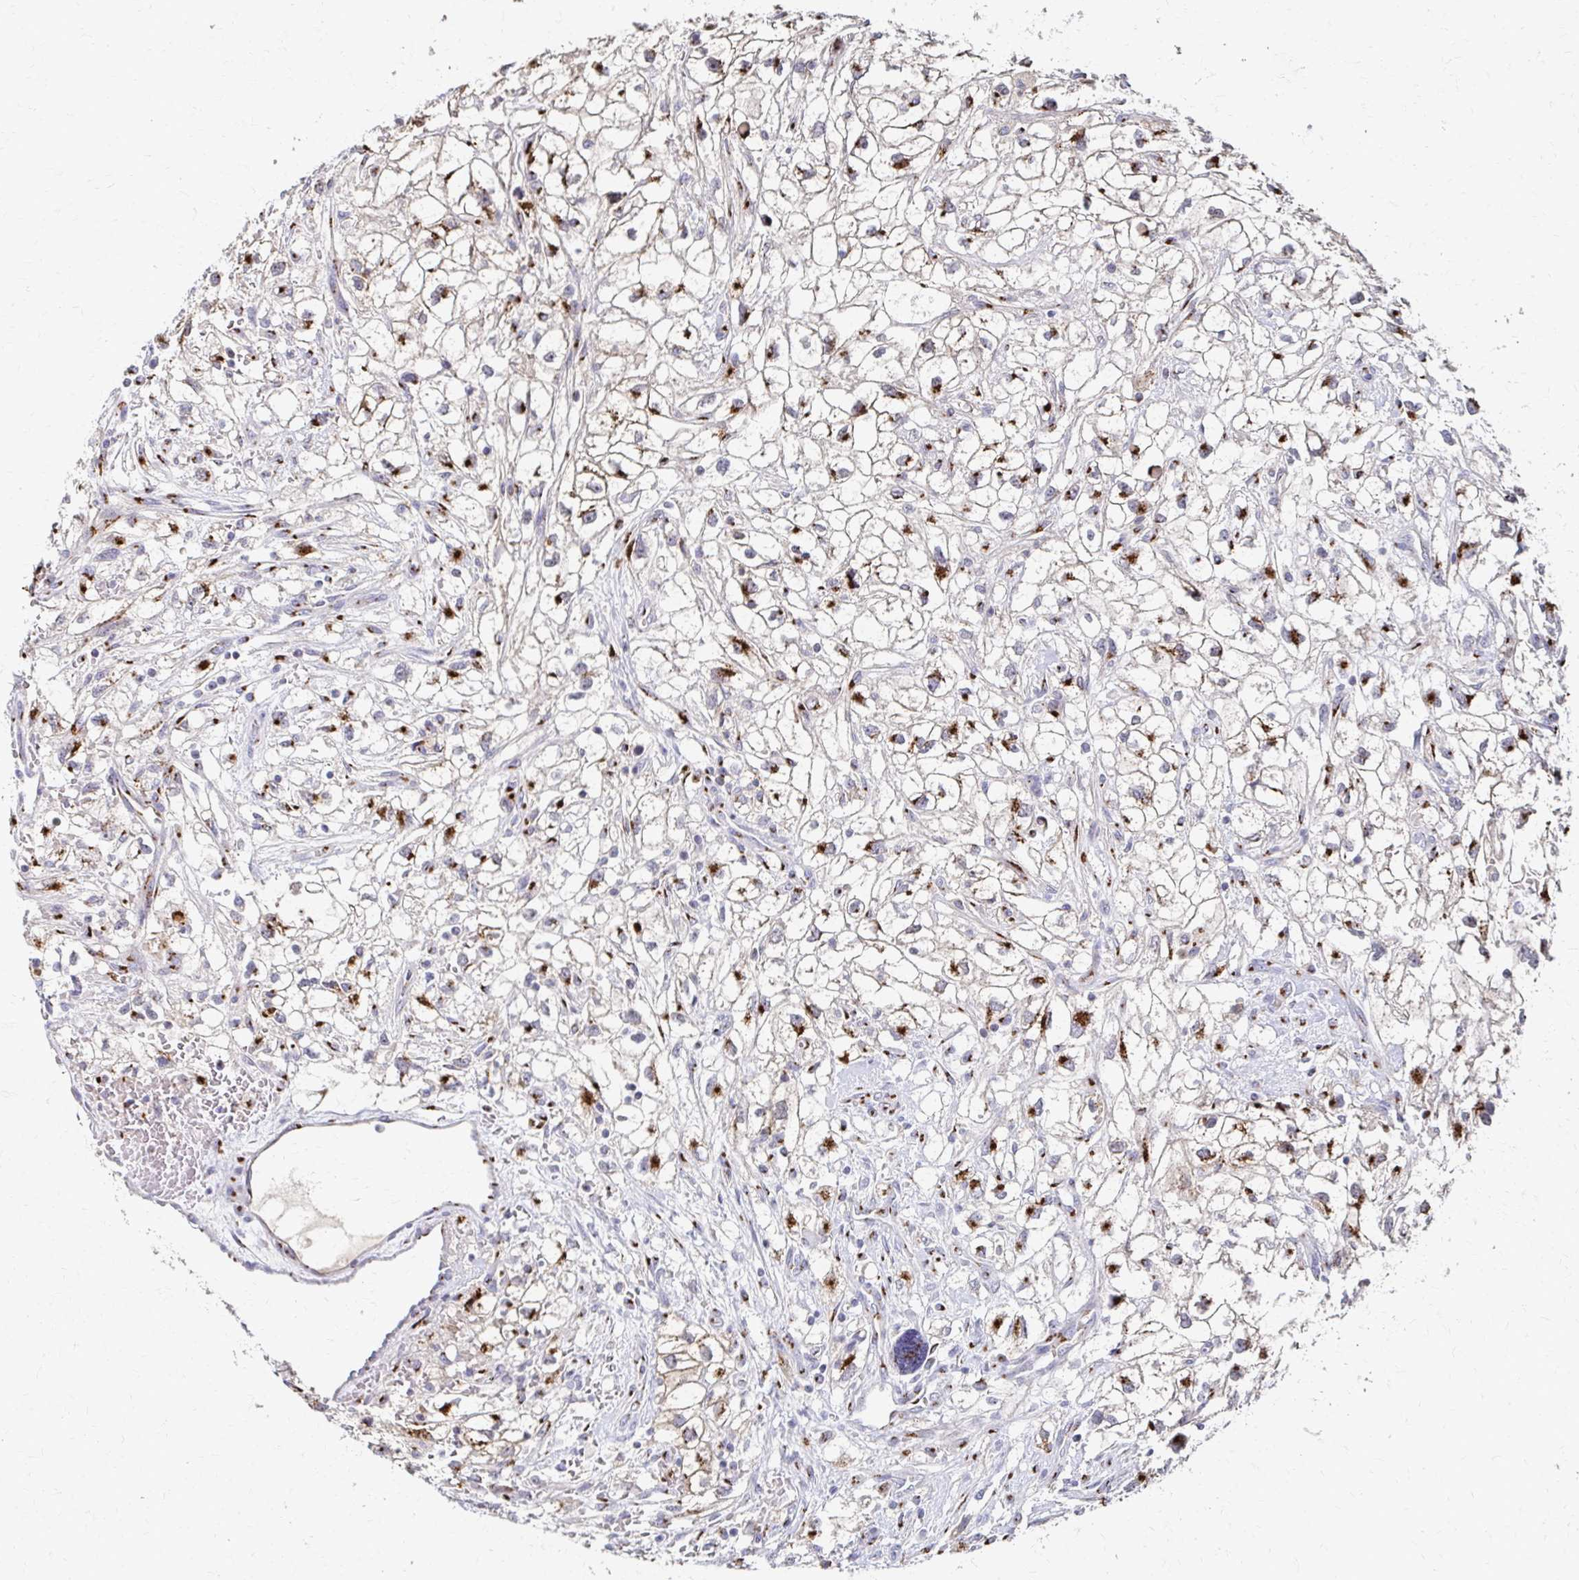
{"staining": {"intensity": "strong", "quantity": ">75%", "location": "cytoplasmic/membranous"}, "tissue": "renal cancer", "cell_type": "Tumor cells", "image_type": "cancer", "snomed": [{"axis": "morphology", "description": "Adenocarcinoma, NOS"}, {"axis": "topography", "description": "Kidney"}], "caption": "Renal cancer (adenocarcinoma) tissue demonstrates strong cytoplasmic/membranous positivity in approximately >75% of tumor cells, visualized by immunohistochemistry. (Stains: DAB in brown, nuclei in blue, Microscopy: brightfield microscopy at high magnification).", "gene": "TM9SF1", "patient": {"sex": "male", "age": 59}}